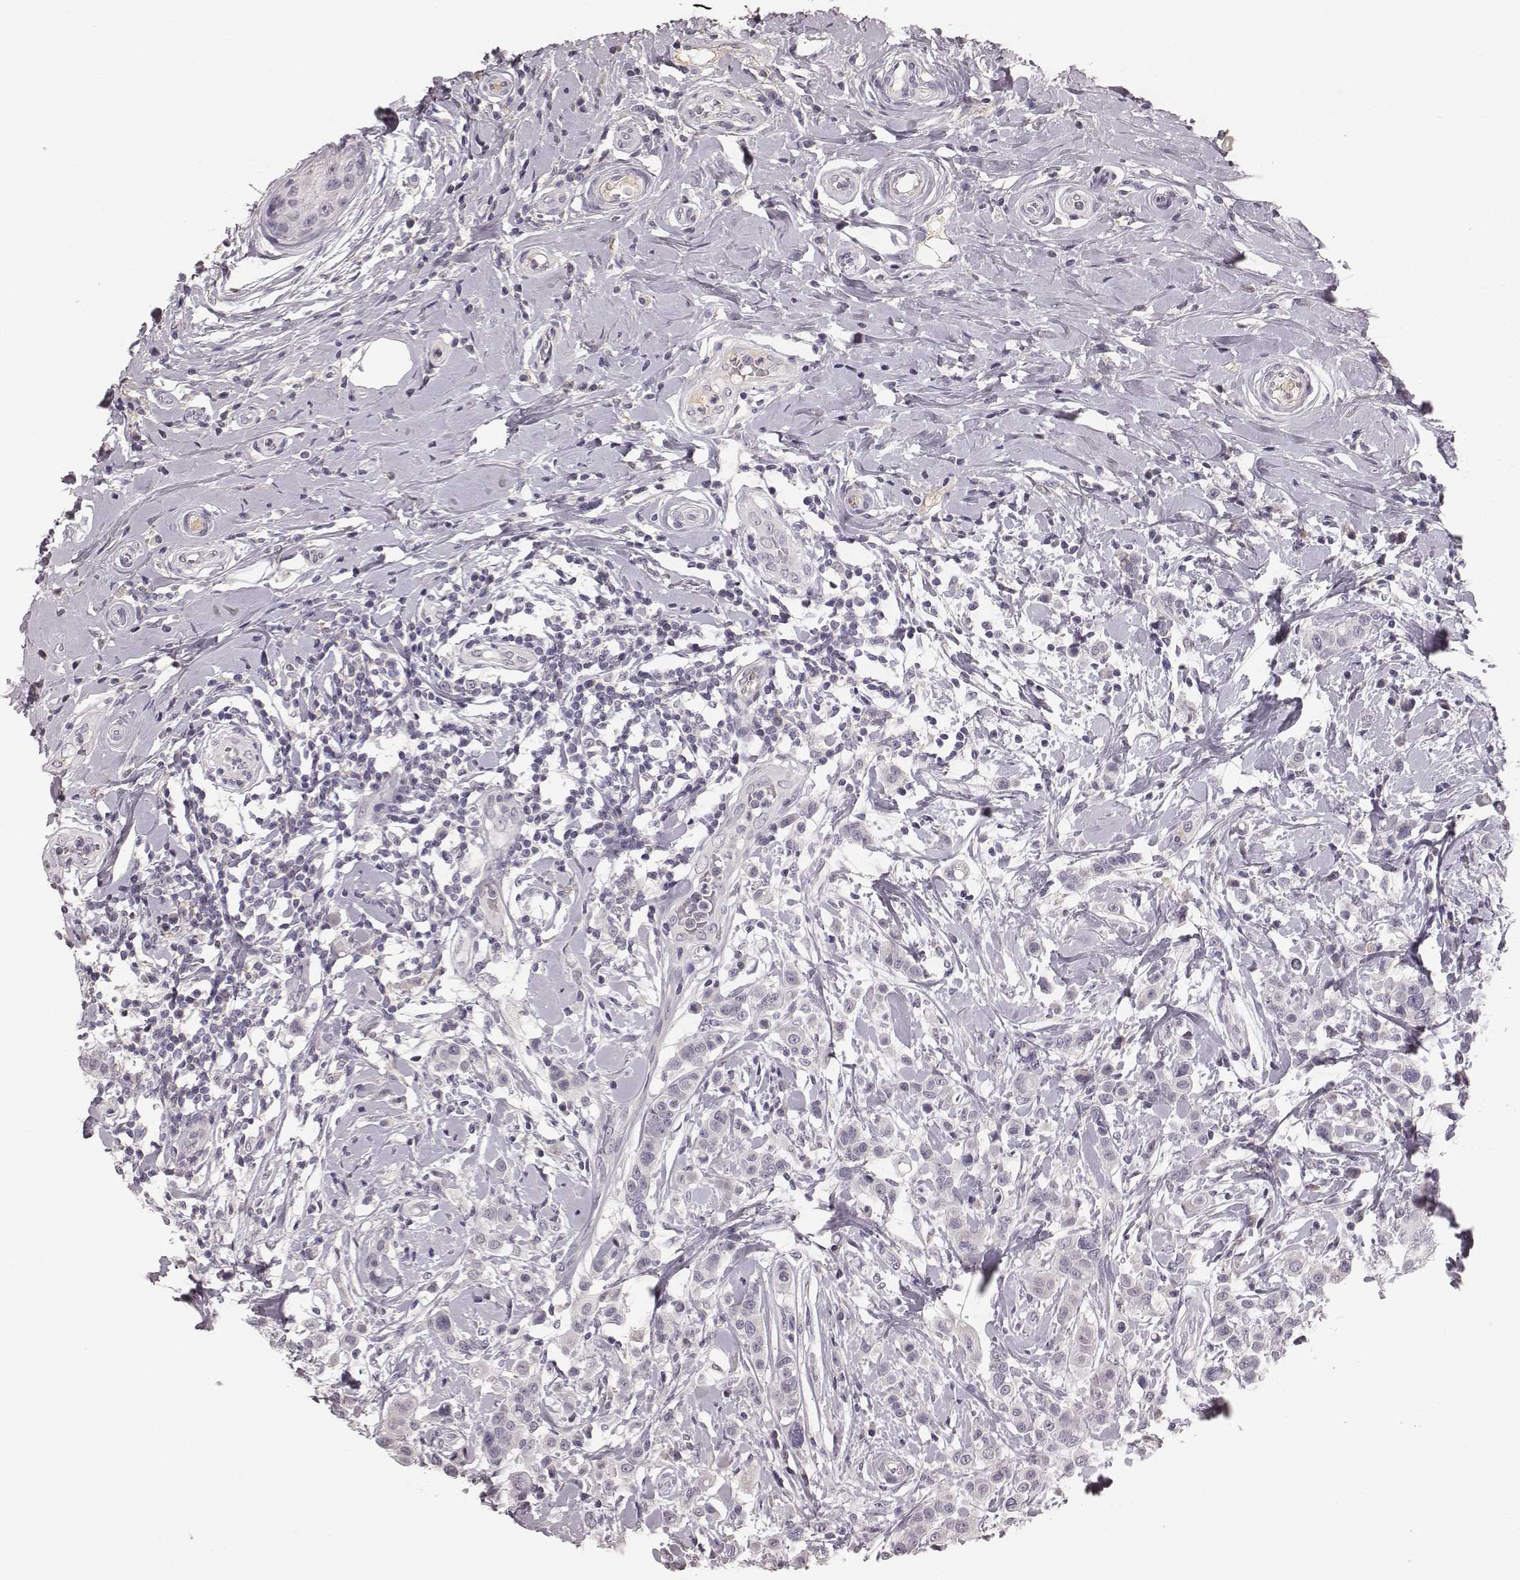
{"staining": {"intensity": "negative", "quantity": "none", "location": "none"}, "tissue": "breast cancer", "cell_type": "Tumor cells", "image_type": "cancer", "snomed": [{"axis": "morphology", "description": "Duct carcinoma"}, {"axis": "topography", "description": "Breast"}], "caption": "A high-resolution micrograph shows immunohistochemistry (IHC) staining of breast cancer (infiltrating ductal carcinoma), which demonstrates no significant expression in tumor cells.", "gene": "CFTR", "patient": {"sex": "female", "age": 27}}